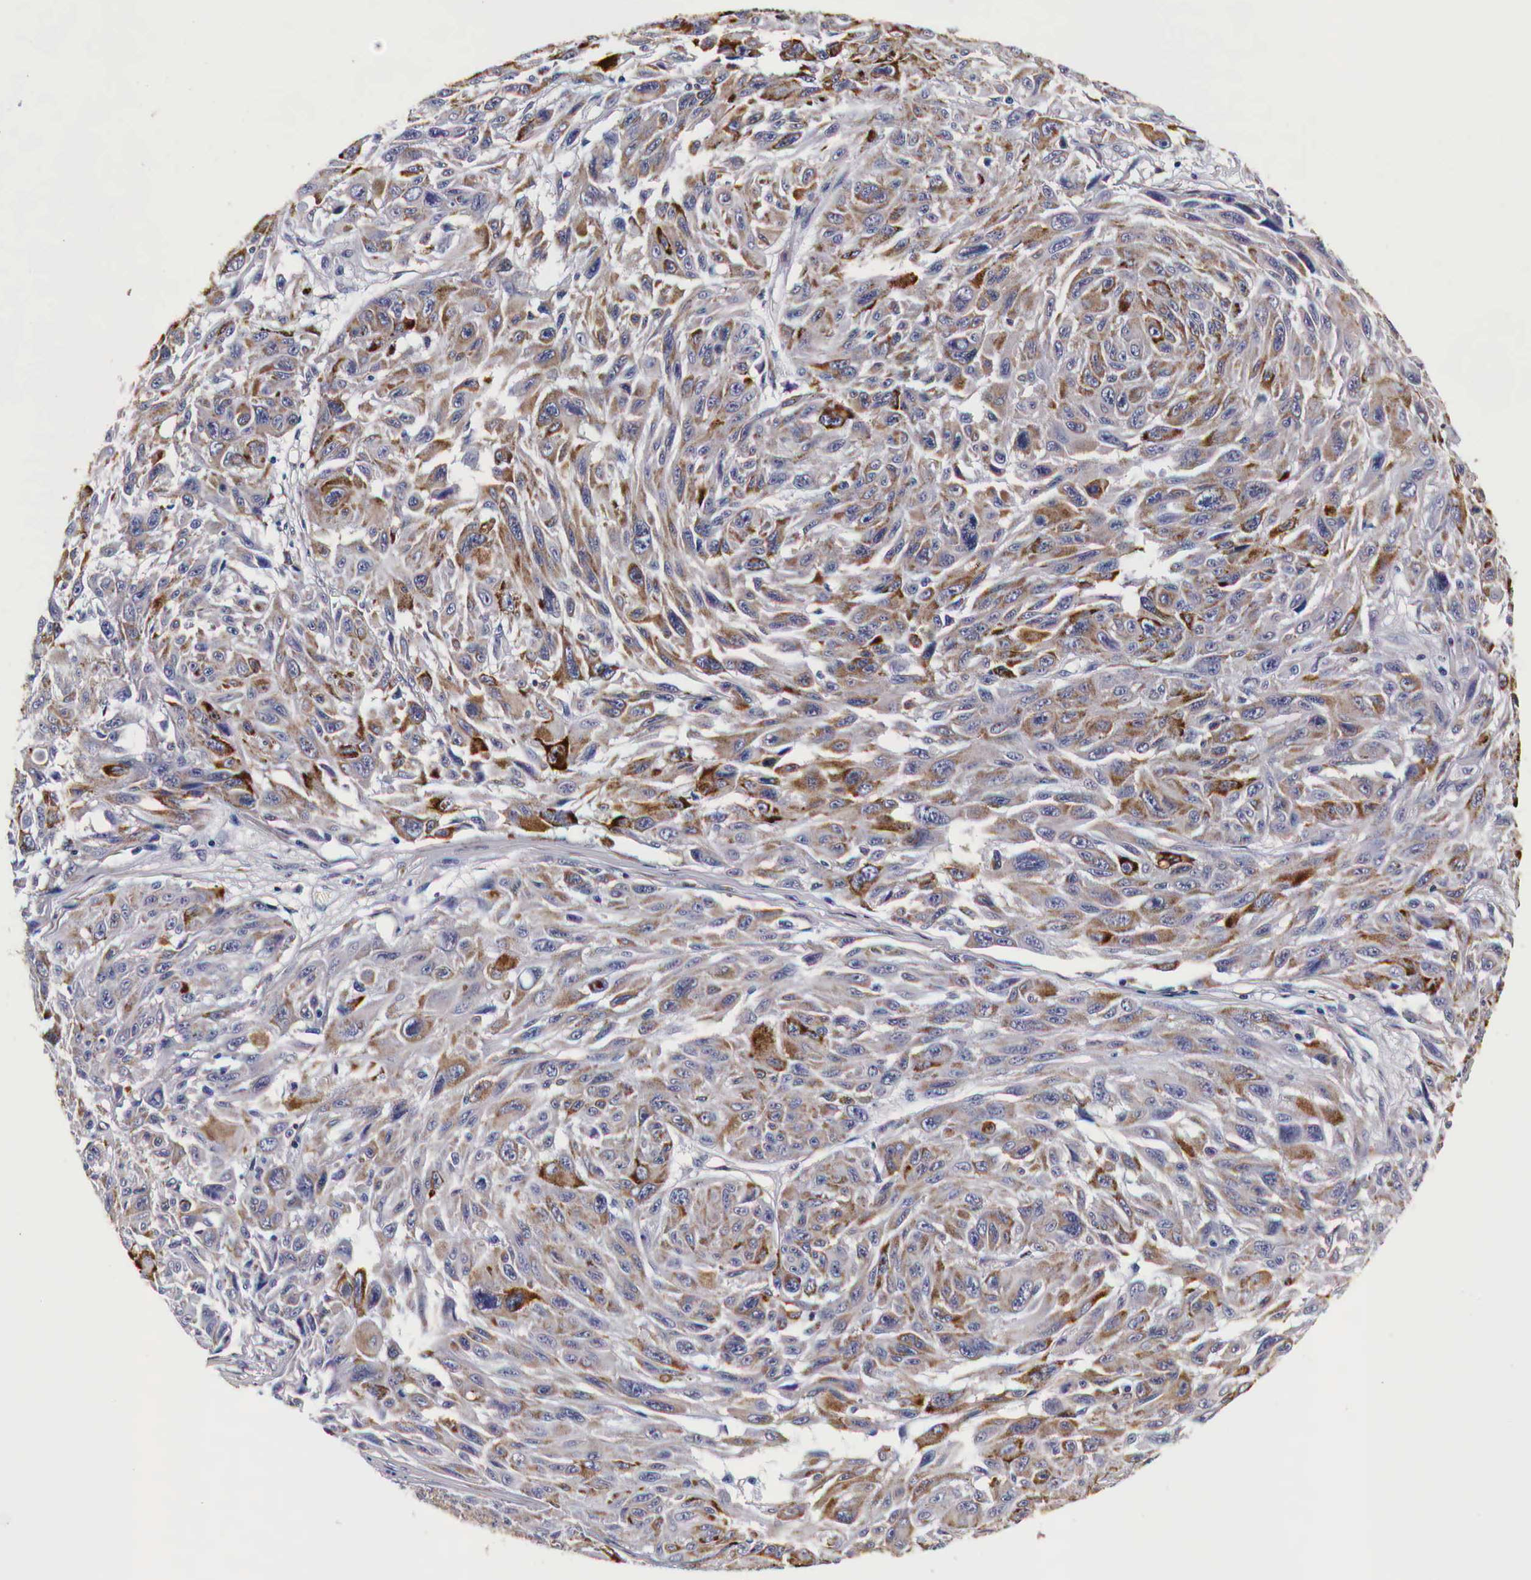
{"staining": {"intensity": "moderate", "quantity": "25%-75%", "location": "cytoplasmic/membranous"}, "tissue": "melanoma", "cell_type": "Tumor cells", "image_type": "cancer", "snomed": [{"axis": "morphology", "description": "Malignant melanoma, NOS"}, {"axis": "topography", "description": "Skin"}], "caption": "DAB (3,3'-diaminobenzidine) immunohistochemical staining of human melanoma demonstrates moderate cytoplasmic/membranous protein expression in approximately 25%-75% of tumor cells.", "gene": "CKAP4", "patient": {"sex": "male", "age": 70}}